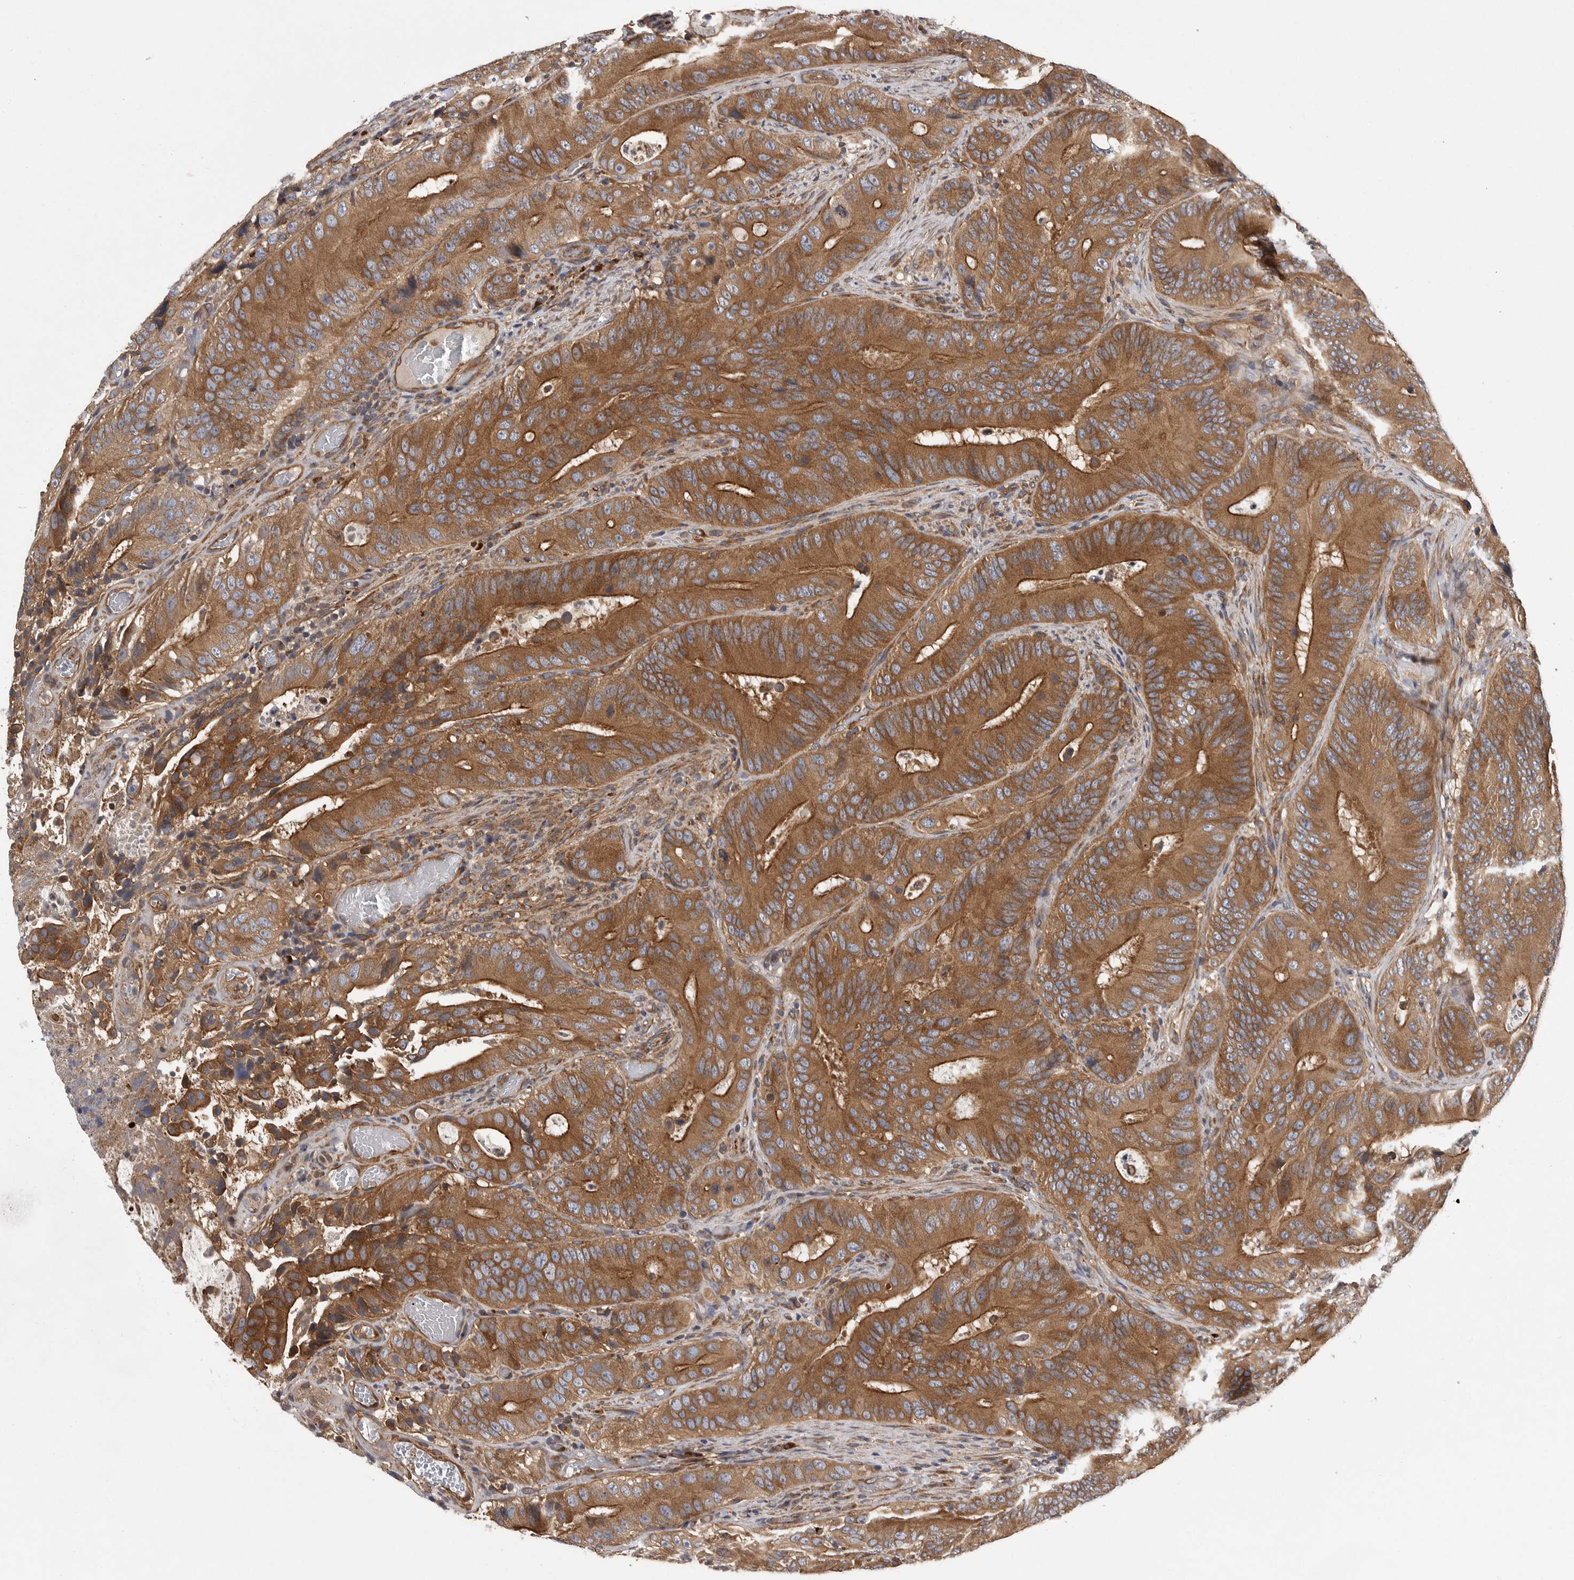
{"staining": {"intensity": "strong", "quantity": "25%-75%", "location": "cytoplasmic/membranous"}, "tissue": "colorectal cancer", "cell_type": "Tumor cells", "image_type": "cancer", "snomed": [{"axis": "morphology", "description": "Adenocarcinoma, NOS"}, {"axis": "topography", "description": "Colon"}], "caption": "Immunohistochemical staining of human colorectal adenocarcinoma displays high levels of strong cytoplasmic/membranous staining in about 25%-75% of tumor cells. (Stains: DAB (3,3'-diaminobenzidine) in brown, nuclei in blue, Microscopy: brightfield microscopy at high magnification).", "gene": "OXR1", "patient": {"sex": "male", "age": 83}}